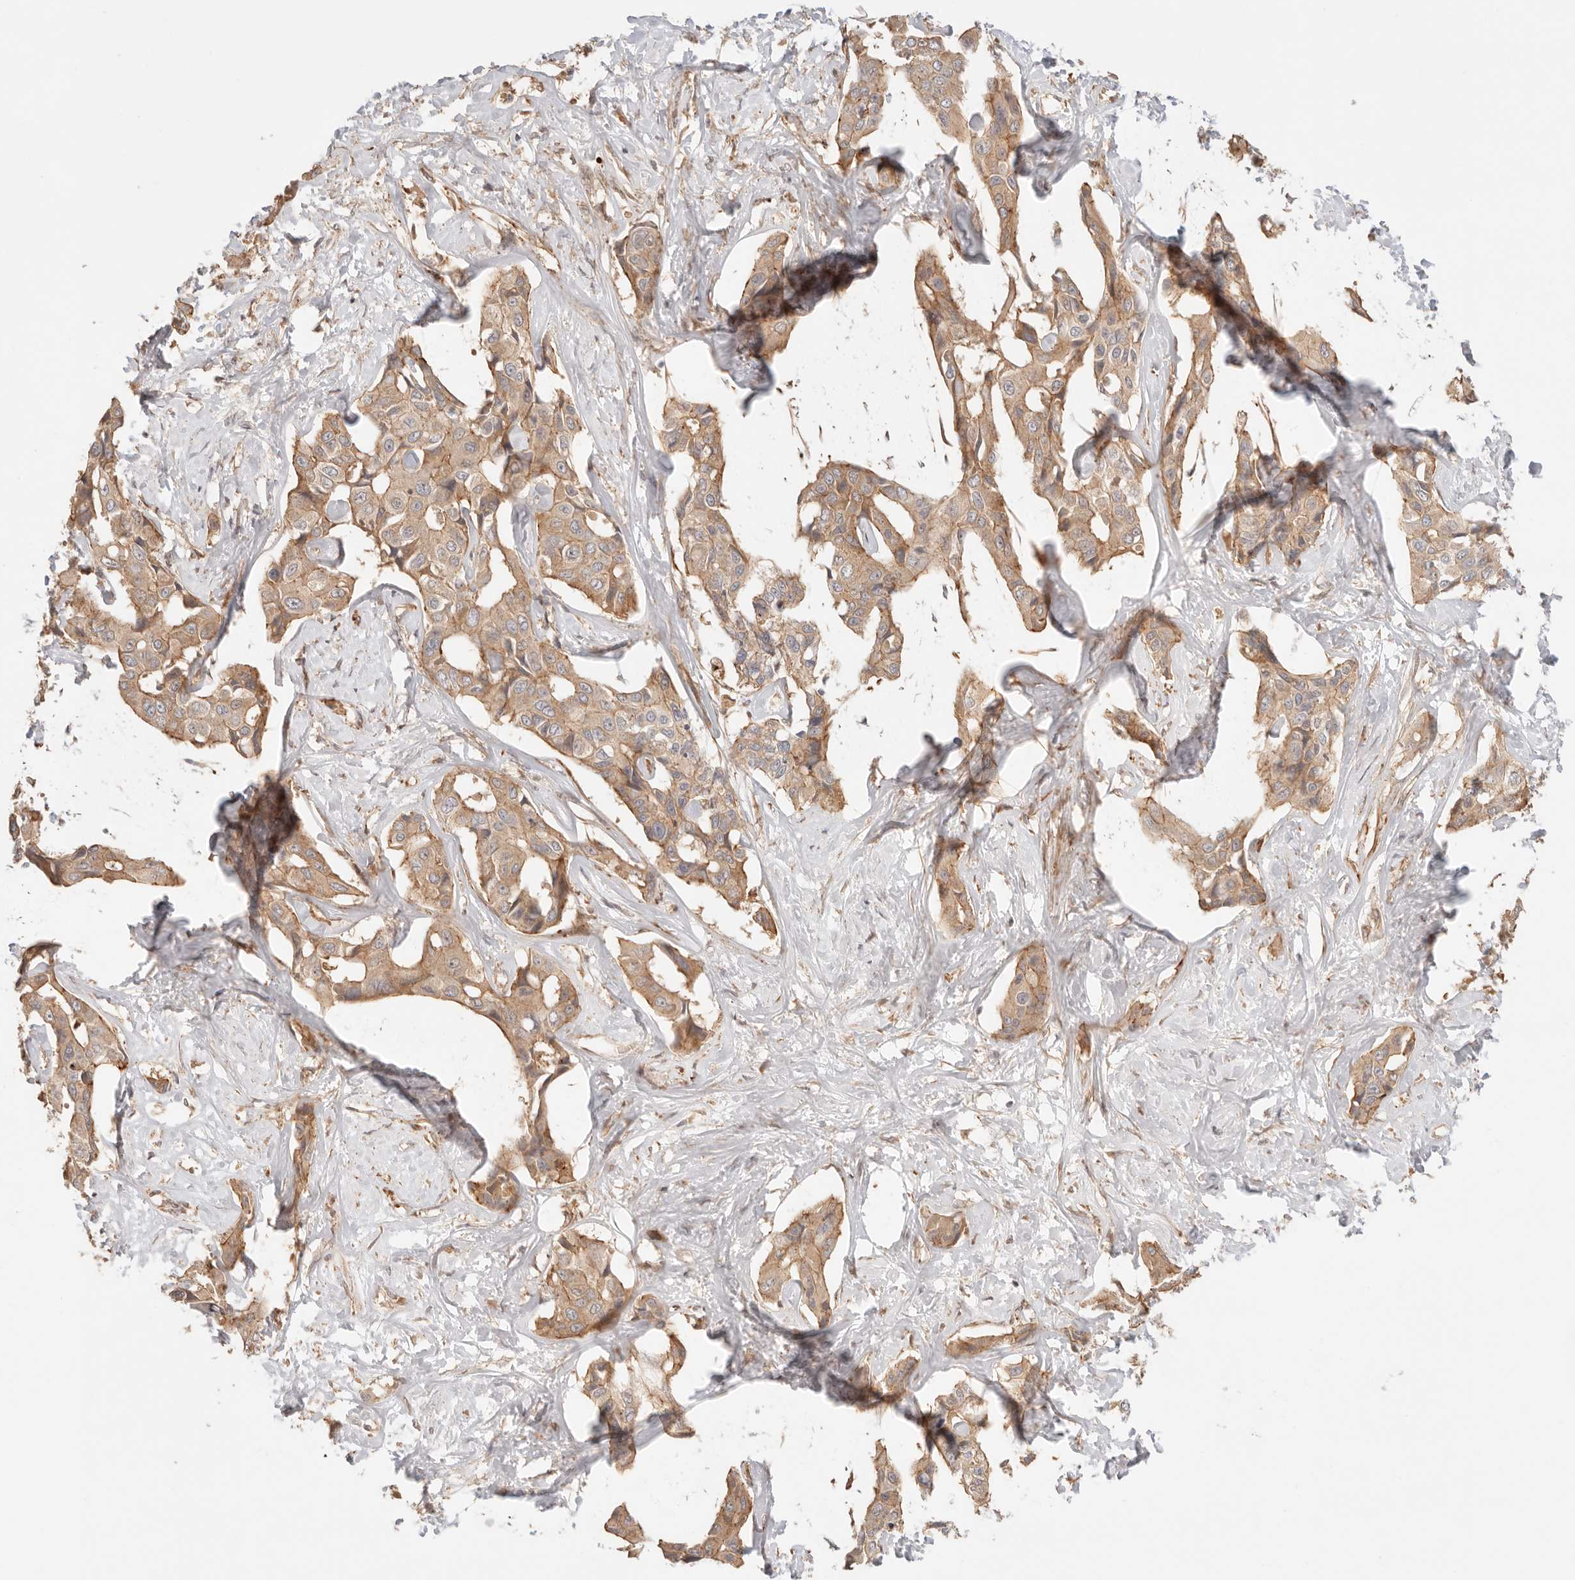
{"staining": {"intensity": "moderate", "quantity": ">75%", "location": "cytoplasmic/membranous"}, "tissue": "liver cancer", "cell_type": "Tumor cells", "image_type": "cancer", "snomed": [{"axis": "morphology", "description": "Cholangiocarcinoma"}, {"axis": "topography", "description": "Liver"}], "caption": "A micrograph of liver cancer (cholangiocarcinoma) stained for a protein demonstrates moderate cytoplasmic/membranous brown staining in tumor cells.", "gene": "IL1R2", "patient": {"sex": "male", "age": 59}}